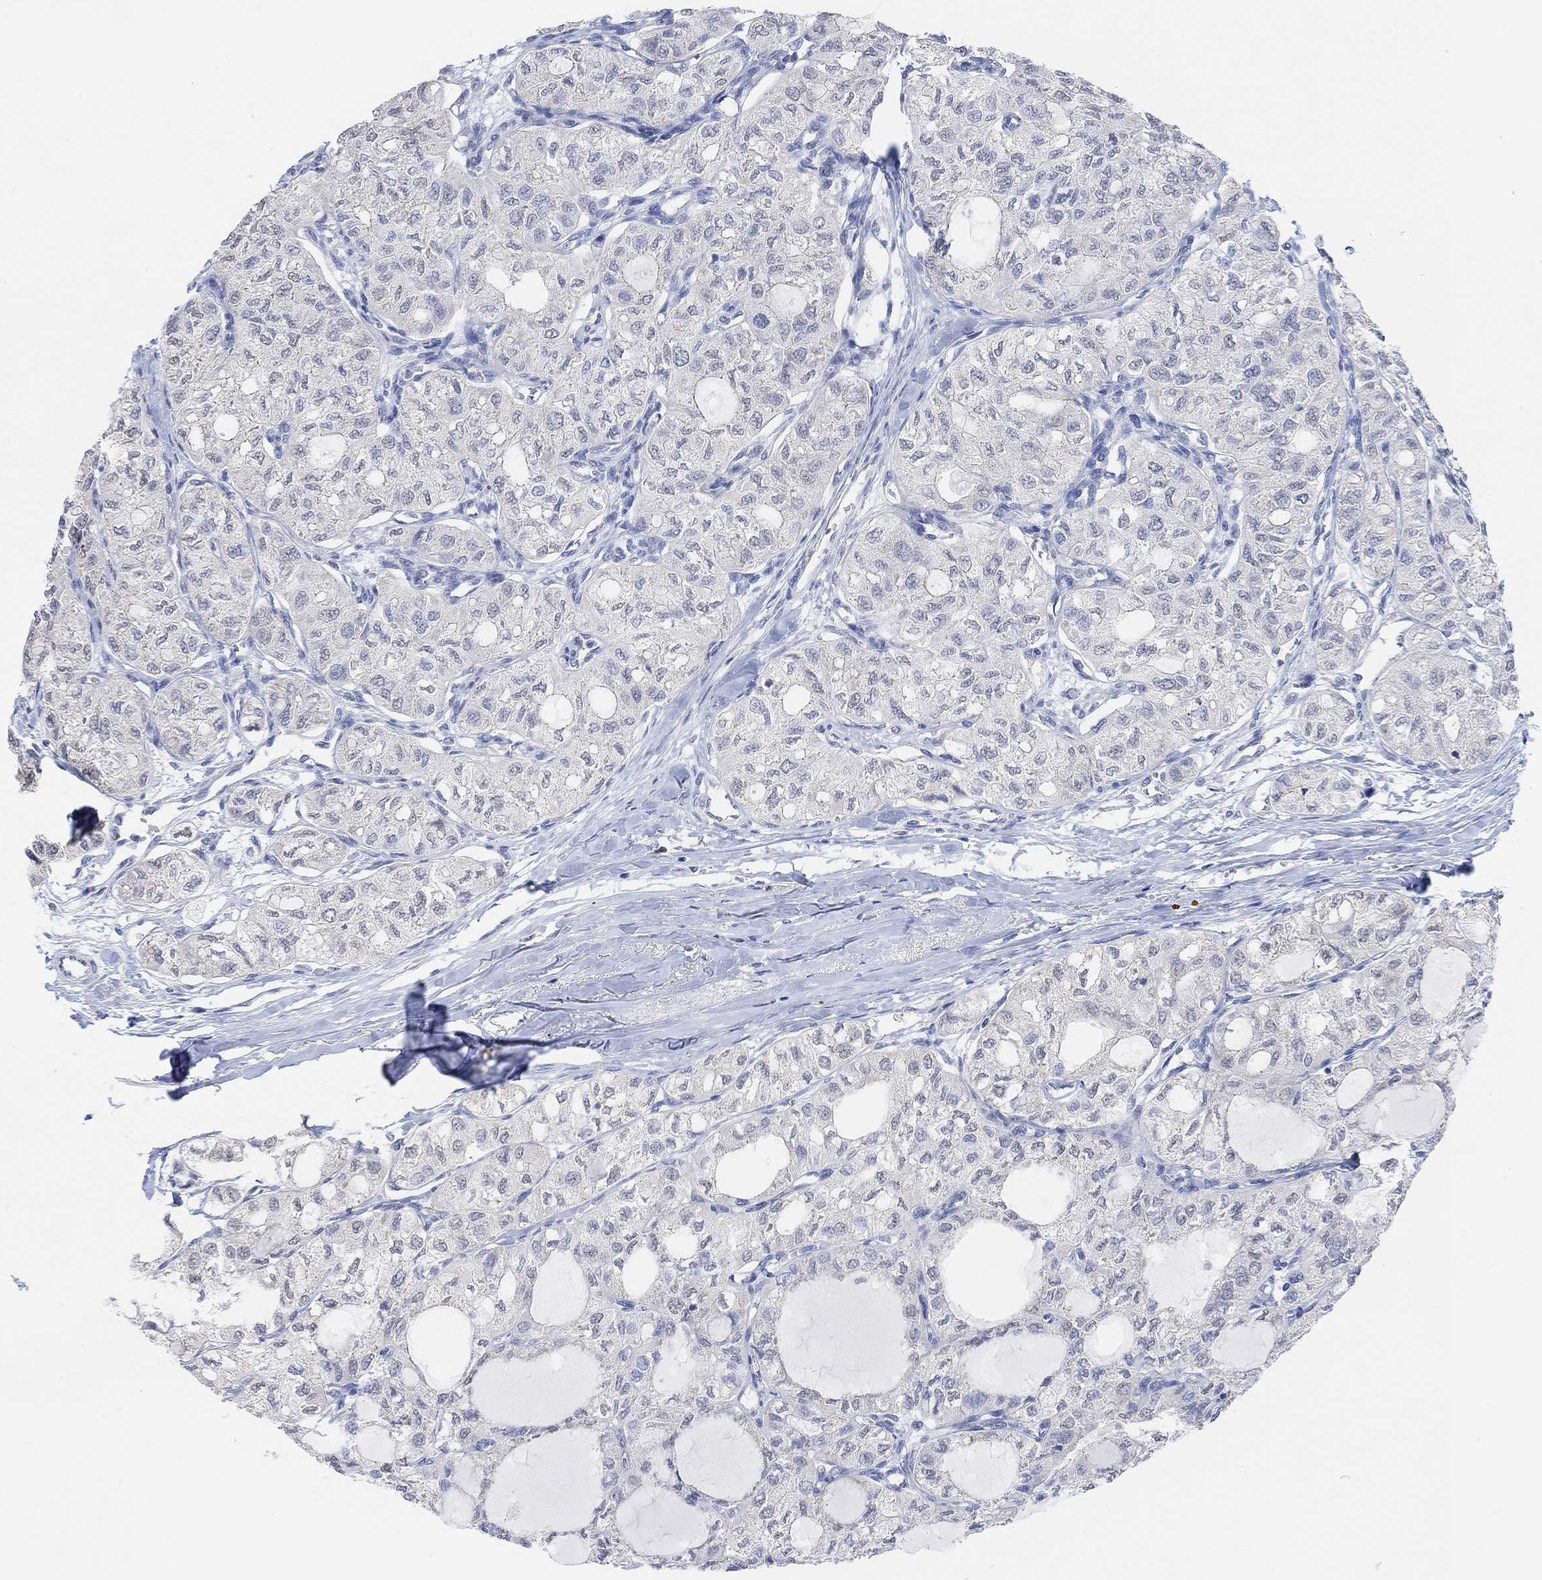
{"staining": {"intensity": "negative", "quantity": "none", "location": "none"}, "tissue": "thyroid cancer", "cell_type": "Tumor cells", "image_type": "cancer", "snomed": [{"axis": "morphology", "description": "Follicular adenoma carcinoma, NOS"}, {"axis": "topography", "description": "Thyroid gland"}], "caption": "Tumor cells are negative for protein expression in human thyroid cancer (follicular adenoma carcinoma). (Immunohistochemistry, brightfield microscopy, high magnification).", "gene": "MUC1", "patient": {"sex": "male", "age": 75}}